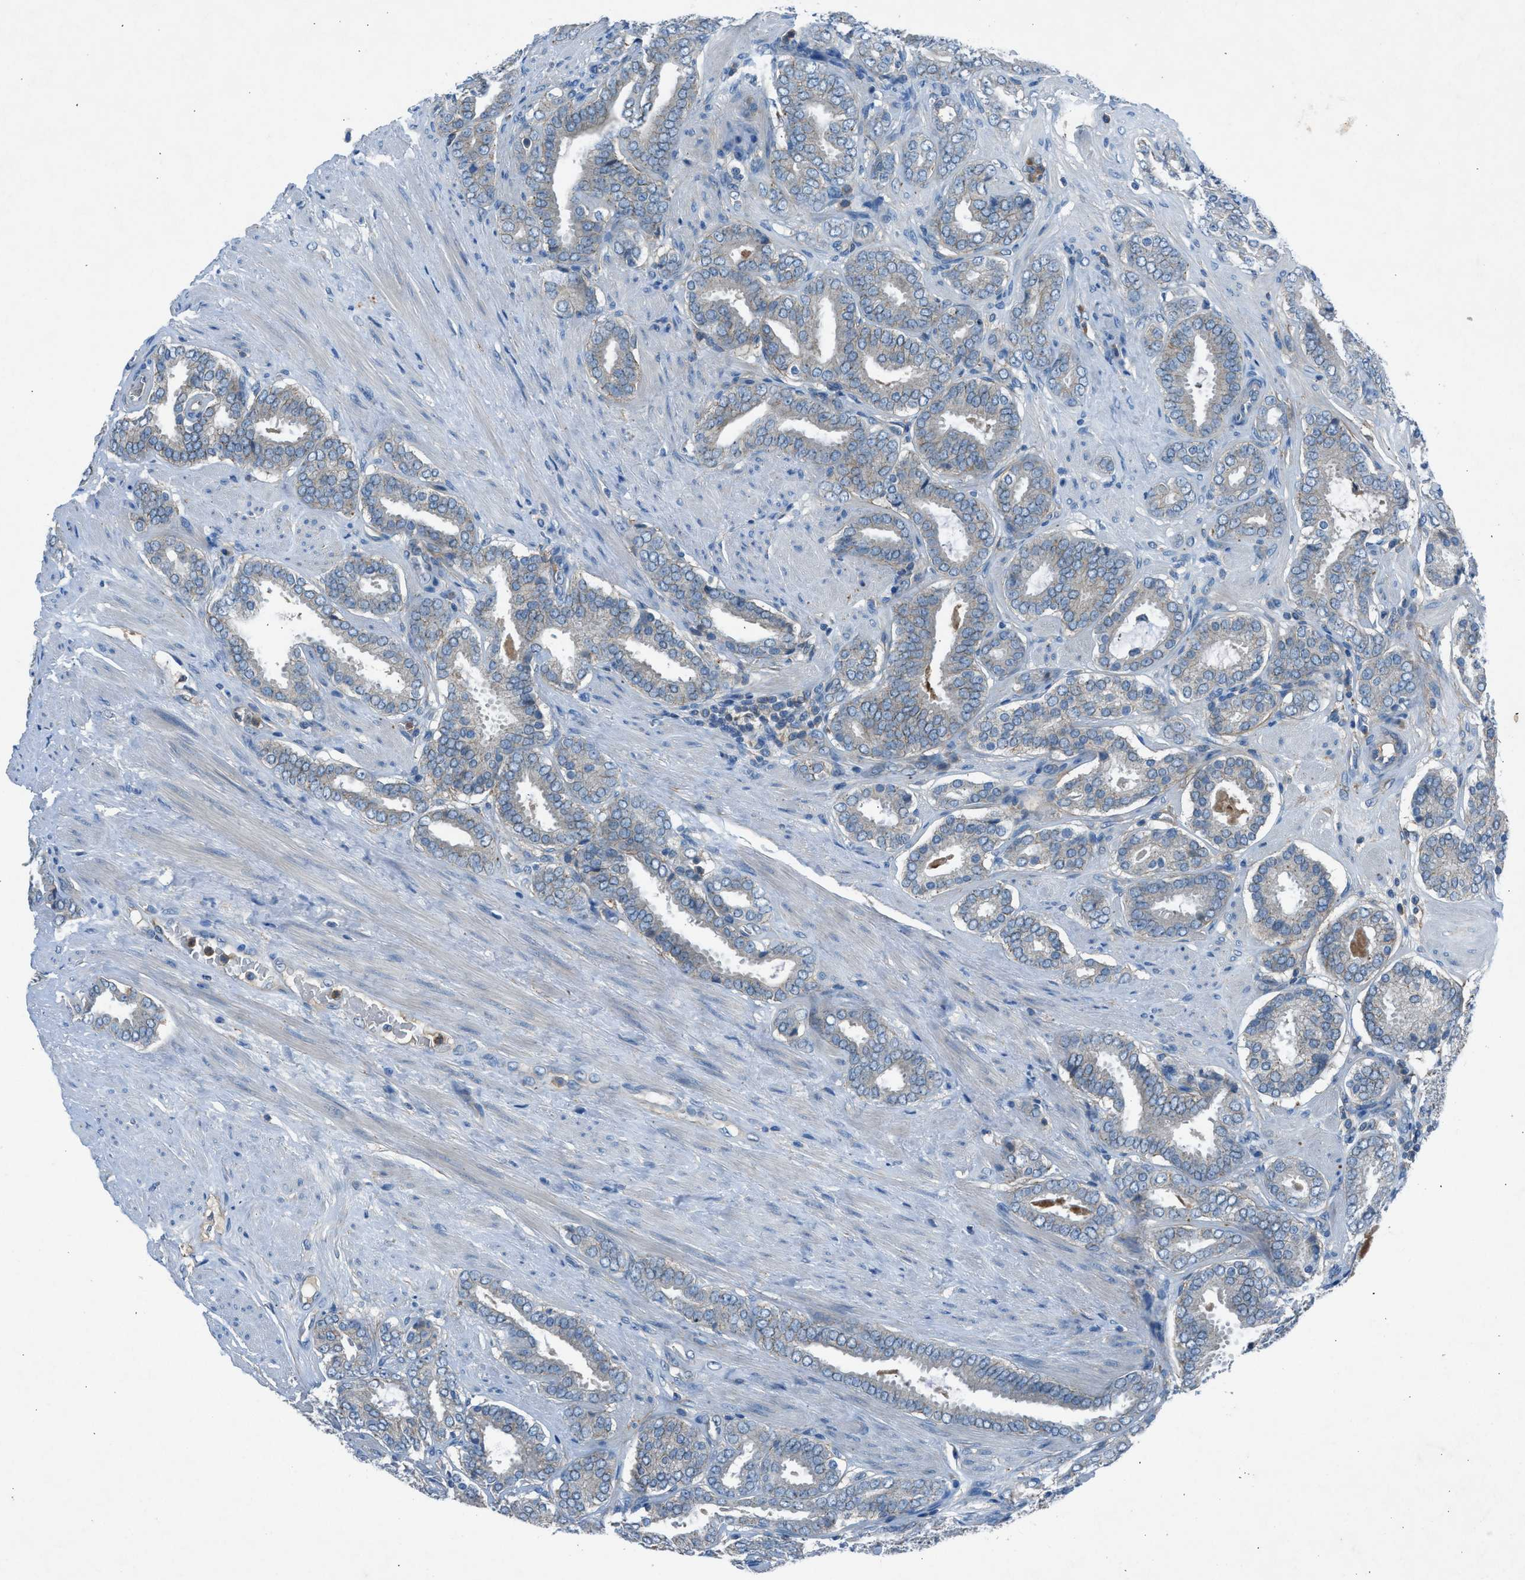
{"staining": {"intensity": "negative", "quantity": "none", "location": "none"}, "tissue": "prostate cancer", "cell_type": "Tumor cells", "image_type": "cancer", "snomed": [{"axis": "morphology", "description": "Adenocarcinoma, Low grade"}, {"axis": "topography", "description": "Prostate"}], "caption": "IHC micrograph of human prostate adenocarcinoma (low-grade) stained for a protein (brown), which exhibits no staining in tumor cells. (Brightfield microscopy of DAB (3,3'-diaminobenzidine) immunohistochemistry (IHC) at high magnification).", "gene": "BMP1", "patient": {"sex": "male", "age": 69}}